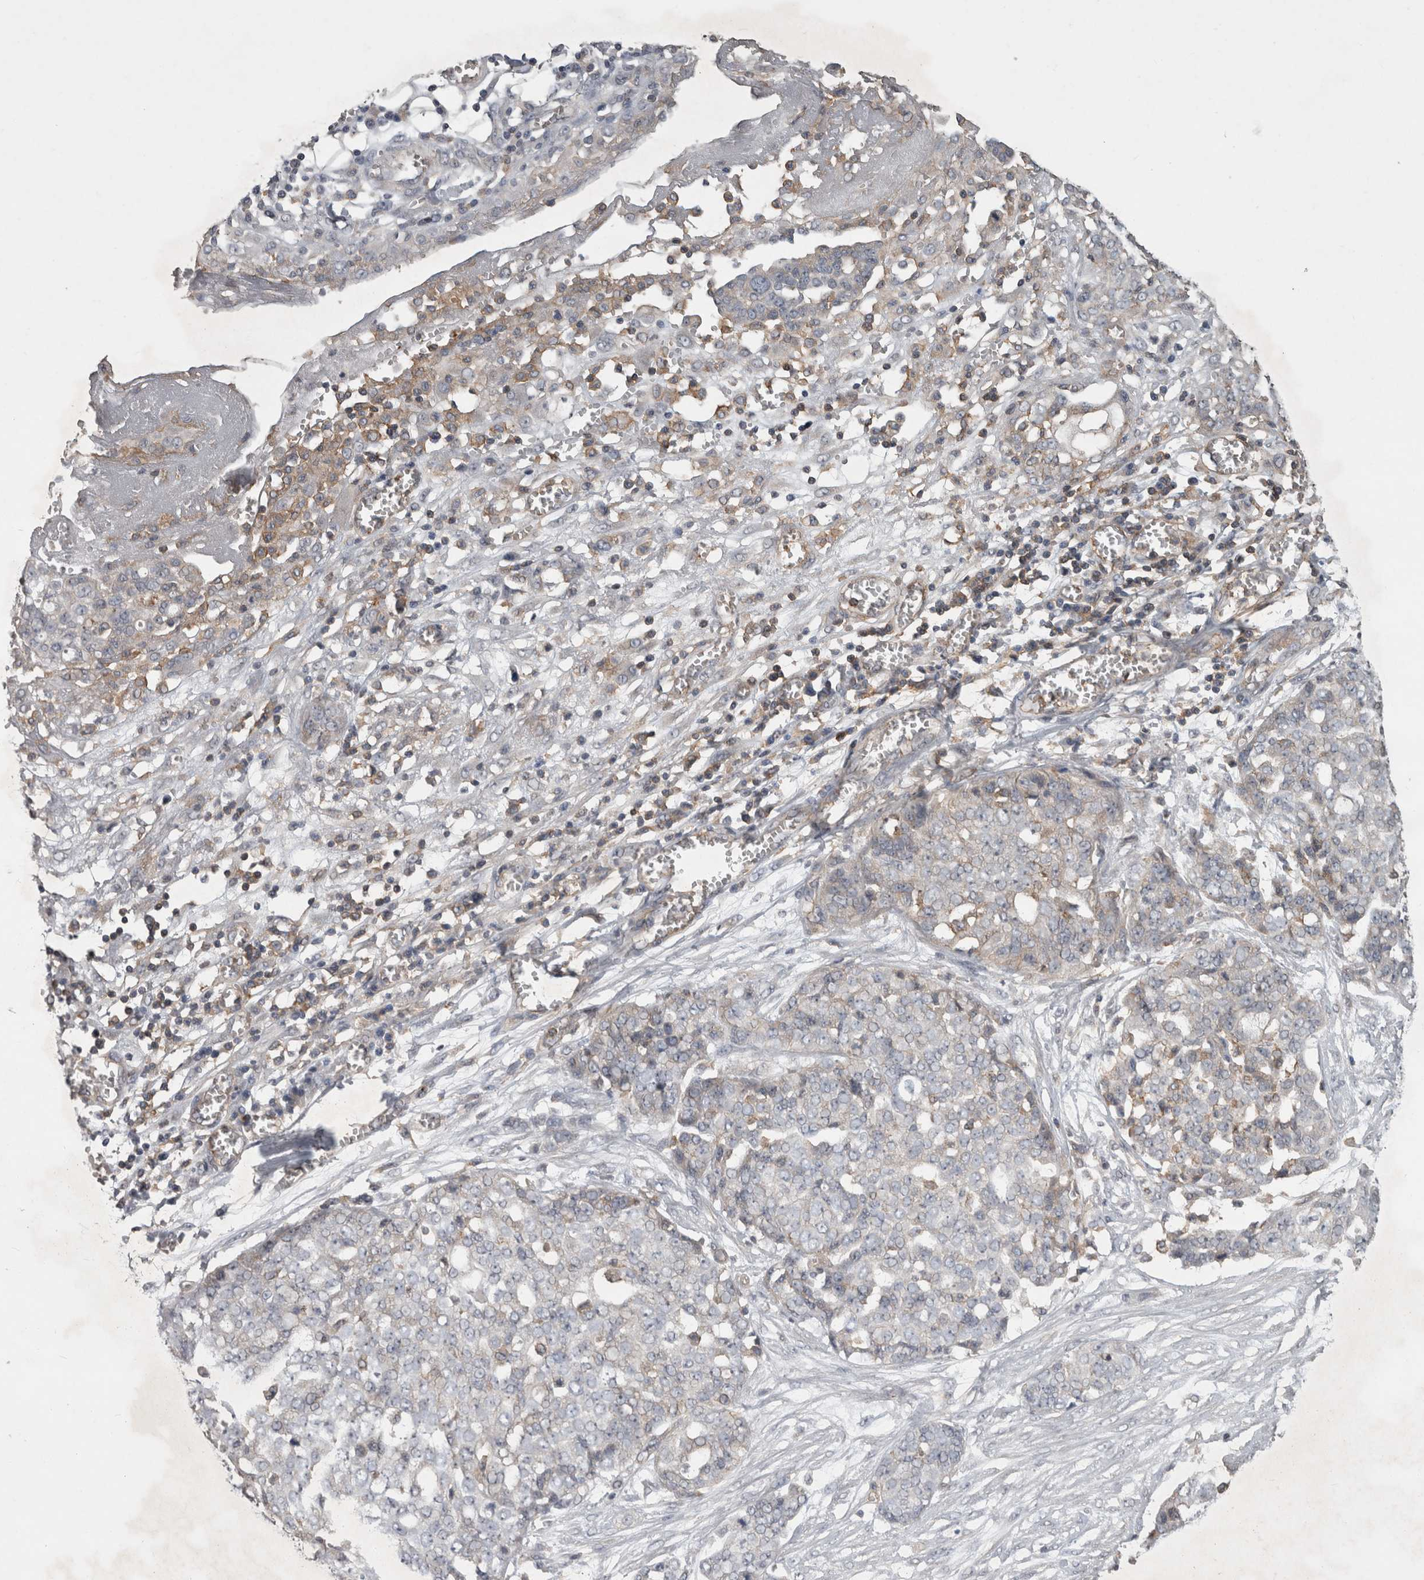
{"staining": {"intensity": "negative", "quantity": "none", "location": "none"}, "tissue": "ovarian cancer", "cell_type": "Tumor cells", "image_type": "cancer", "snomed": [{"axis": "morphology", "description": "Cystadenocarcinoma, serous, NOS"}, {"axis": "topography", "description": "Soft tissue"}, {"axis": "topography", "description": "Ovary"}], "caption": "Human serous cystadenocarcinoma (ovarian) stained for a protein using IHC exhibits no positivity in tumor cells.", "gene": "SPATA48", "patient": {"sex": "female", "age": 57}}